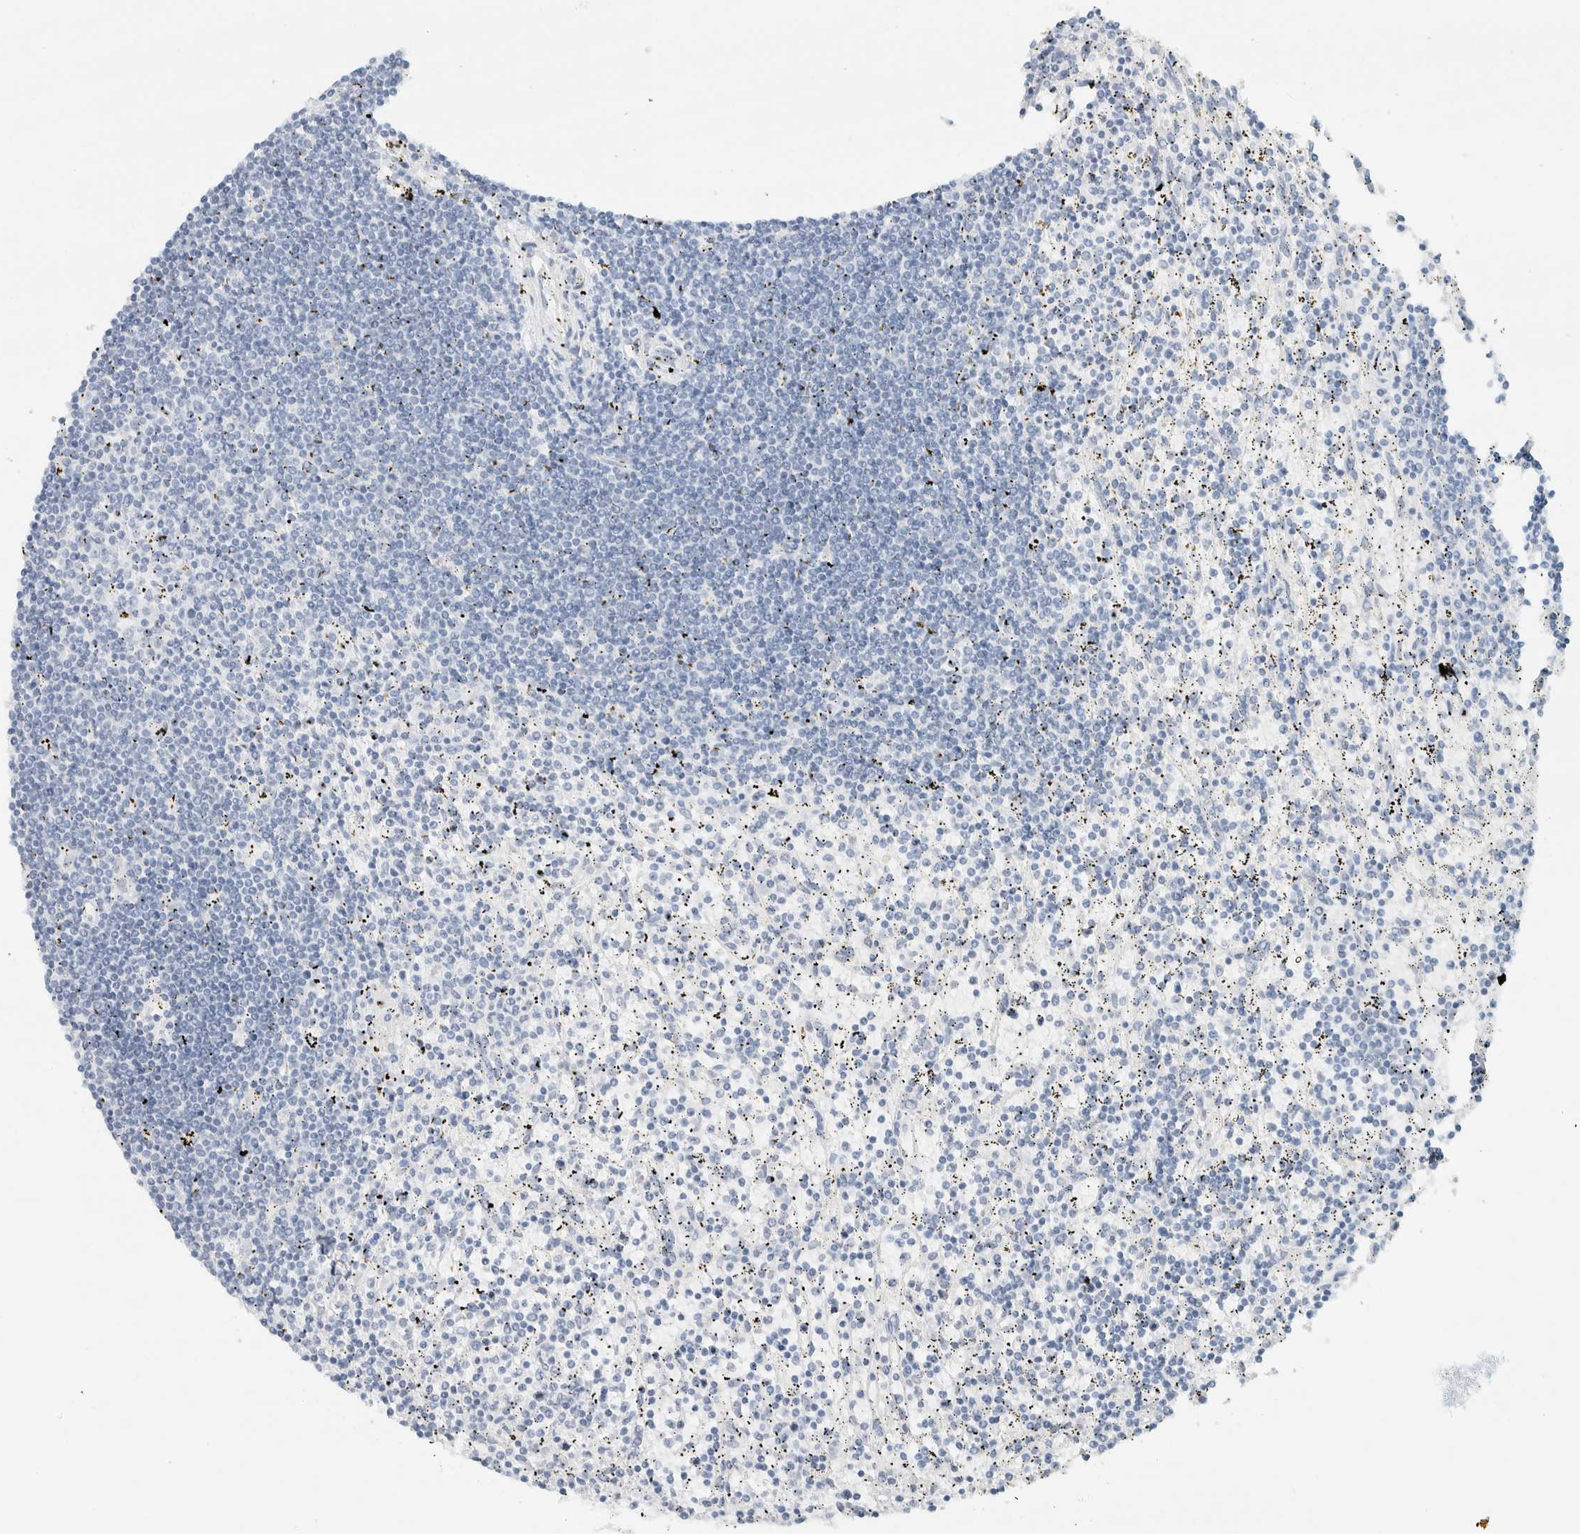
{"staining": {"intensity": "negative", "quantity": "none", "location": "none"}, "tissue": "lymphoma", "cell_type": "Tumor cells", "image_type": "cancer", "snomed": [{"axis": "morphology", "description": "Malignant lymphoma, non-Hodgkin's type, Low grade"}, {"axis": "topography", "description": "Spleen"}], "caption": "Protein analysis of lymphoma demonstrates no significant positivity in tumor cells. (DAB (3,3'-diaminobenzidine) immunohistochemistry (IHC) with hematoxylin counter stain).", "gene": "ALOX12B", "patient": {"sex": "male", "age": 76}}